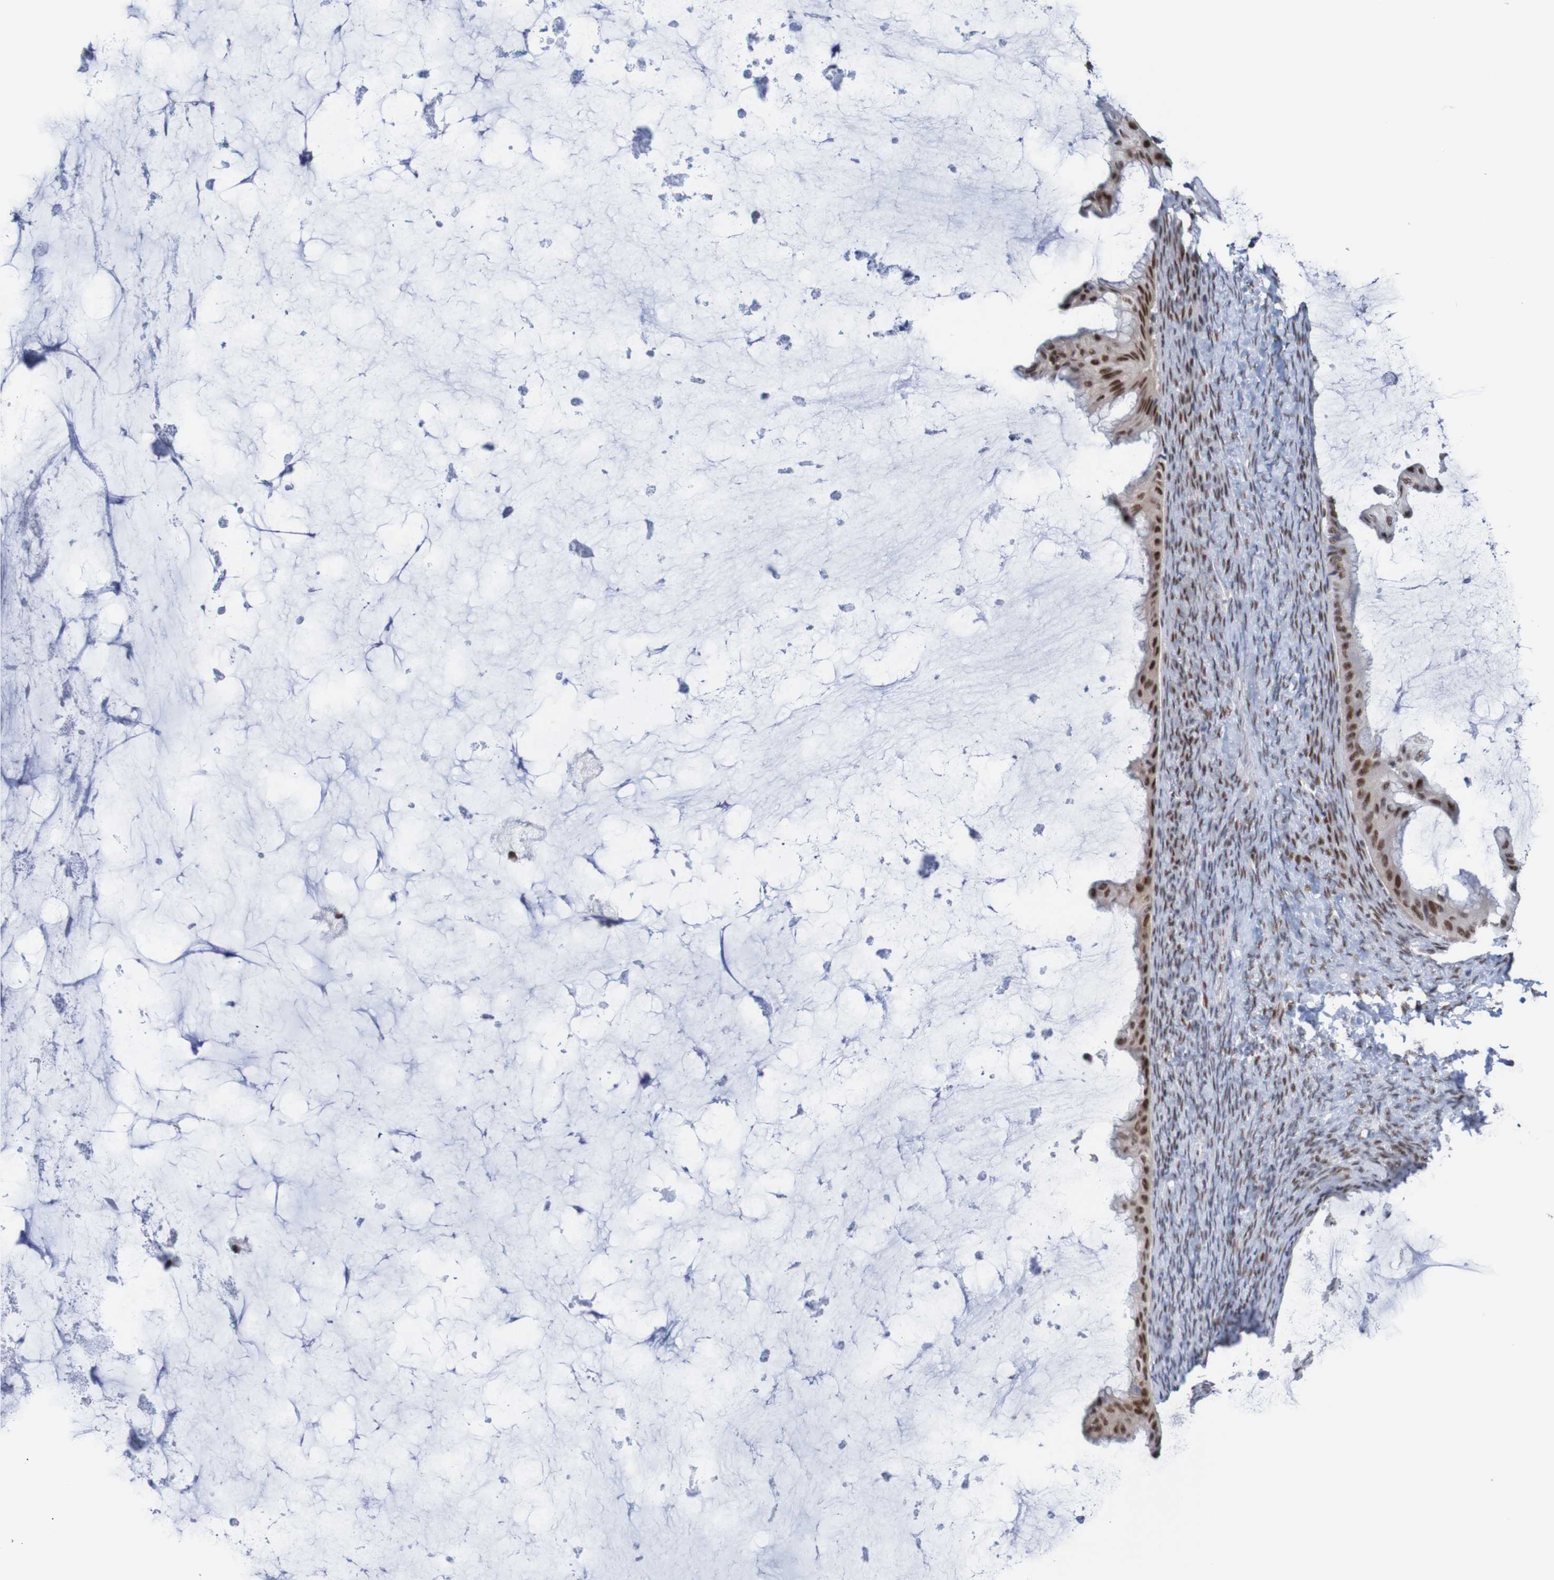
{"staining": {"intensity": "strong", "quantity": ">75%", "location": "nuclear"}, "tissue": "ovarian cancer", "cell_type": "Tumor cells", "image_type": "cancer", "snomed": [{"axis": "morphology", "description": "Cystadenocarcinoma, mucinous, NOS"}, {"axis": "topography", "description": "Ovary"}], "caption": "An IHC photomicrograph of tumor tissue is shown. Protein staining in brown labels strong nuclear positivity in ovarian cancer within tumor cells.", "gene": "CDC5L", "patient": {"sex": "female", "age": 61}}